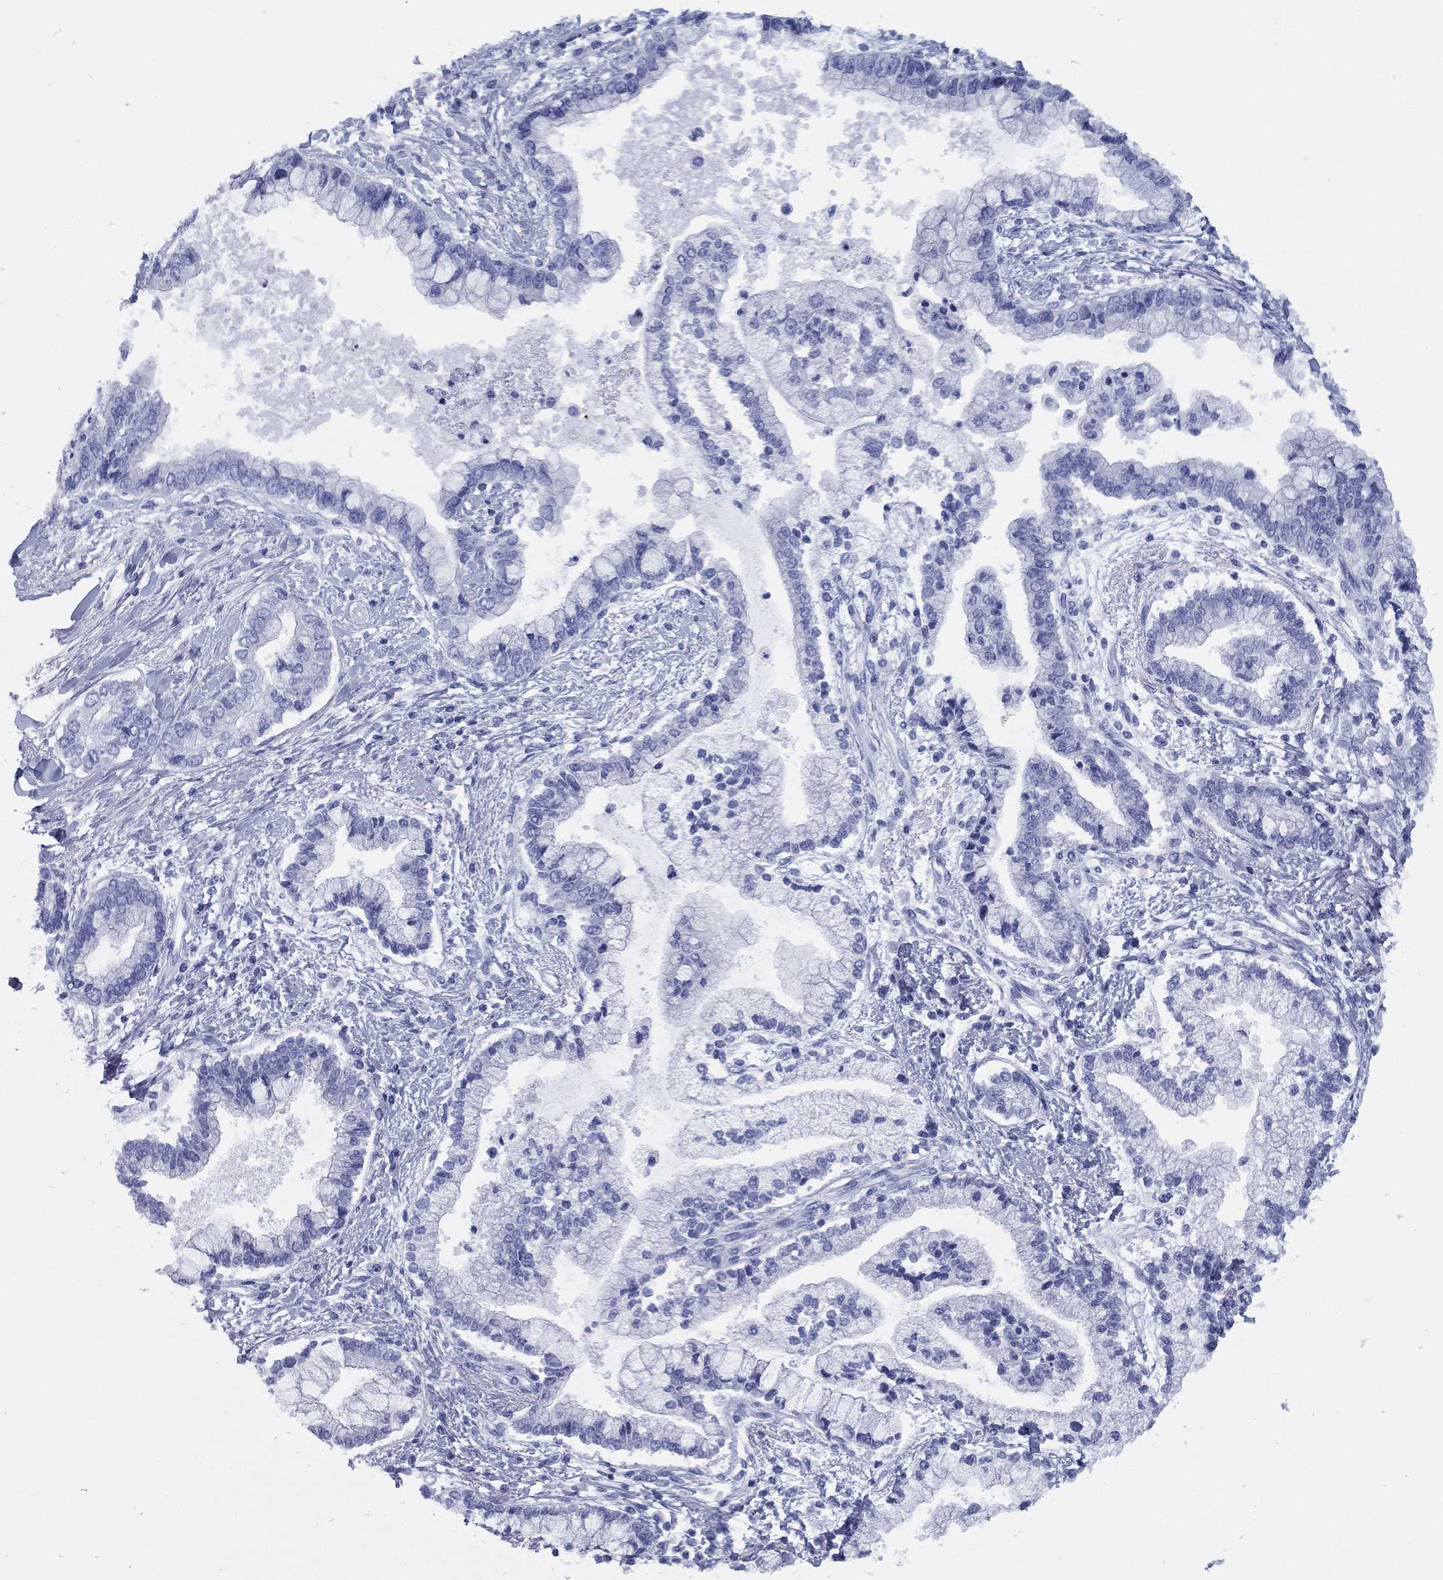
{"staining": {"intensity": "negative", "quantity": "none", "location": "none"}, "tissue": "liver cancer", "cell_type": "Tumor cells", "image_type": "cancer", "snomed": [{"axis": "morphology", "description": "Cholangiocarcinoma"}, {"axis": "topography", "description": "Liver"}], "caption": "DAB immunohistochemical staining of liver cancer exhibits no significant staining in tumor cells.", "gene": "TMEM252", "patient": {"sex": "male", "age": 50}}